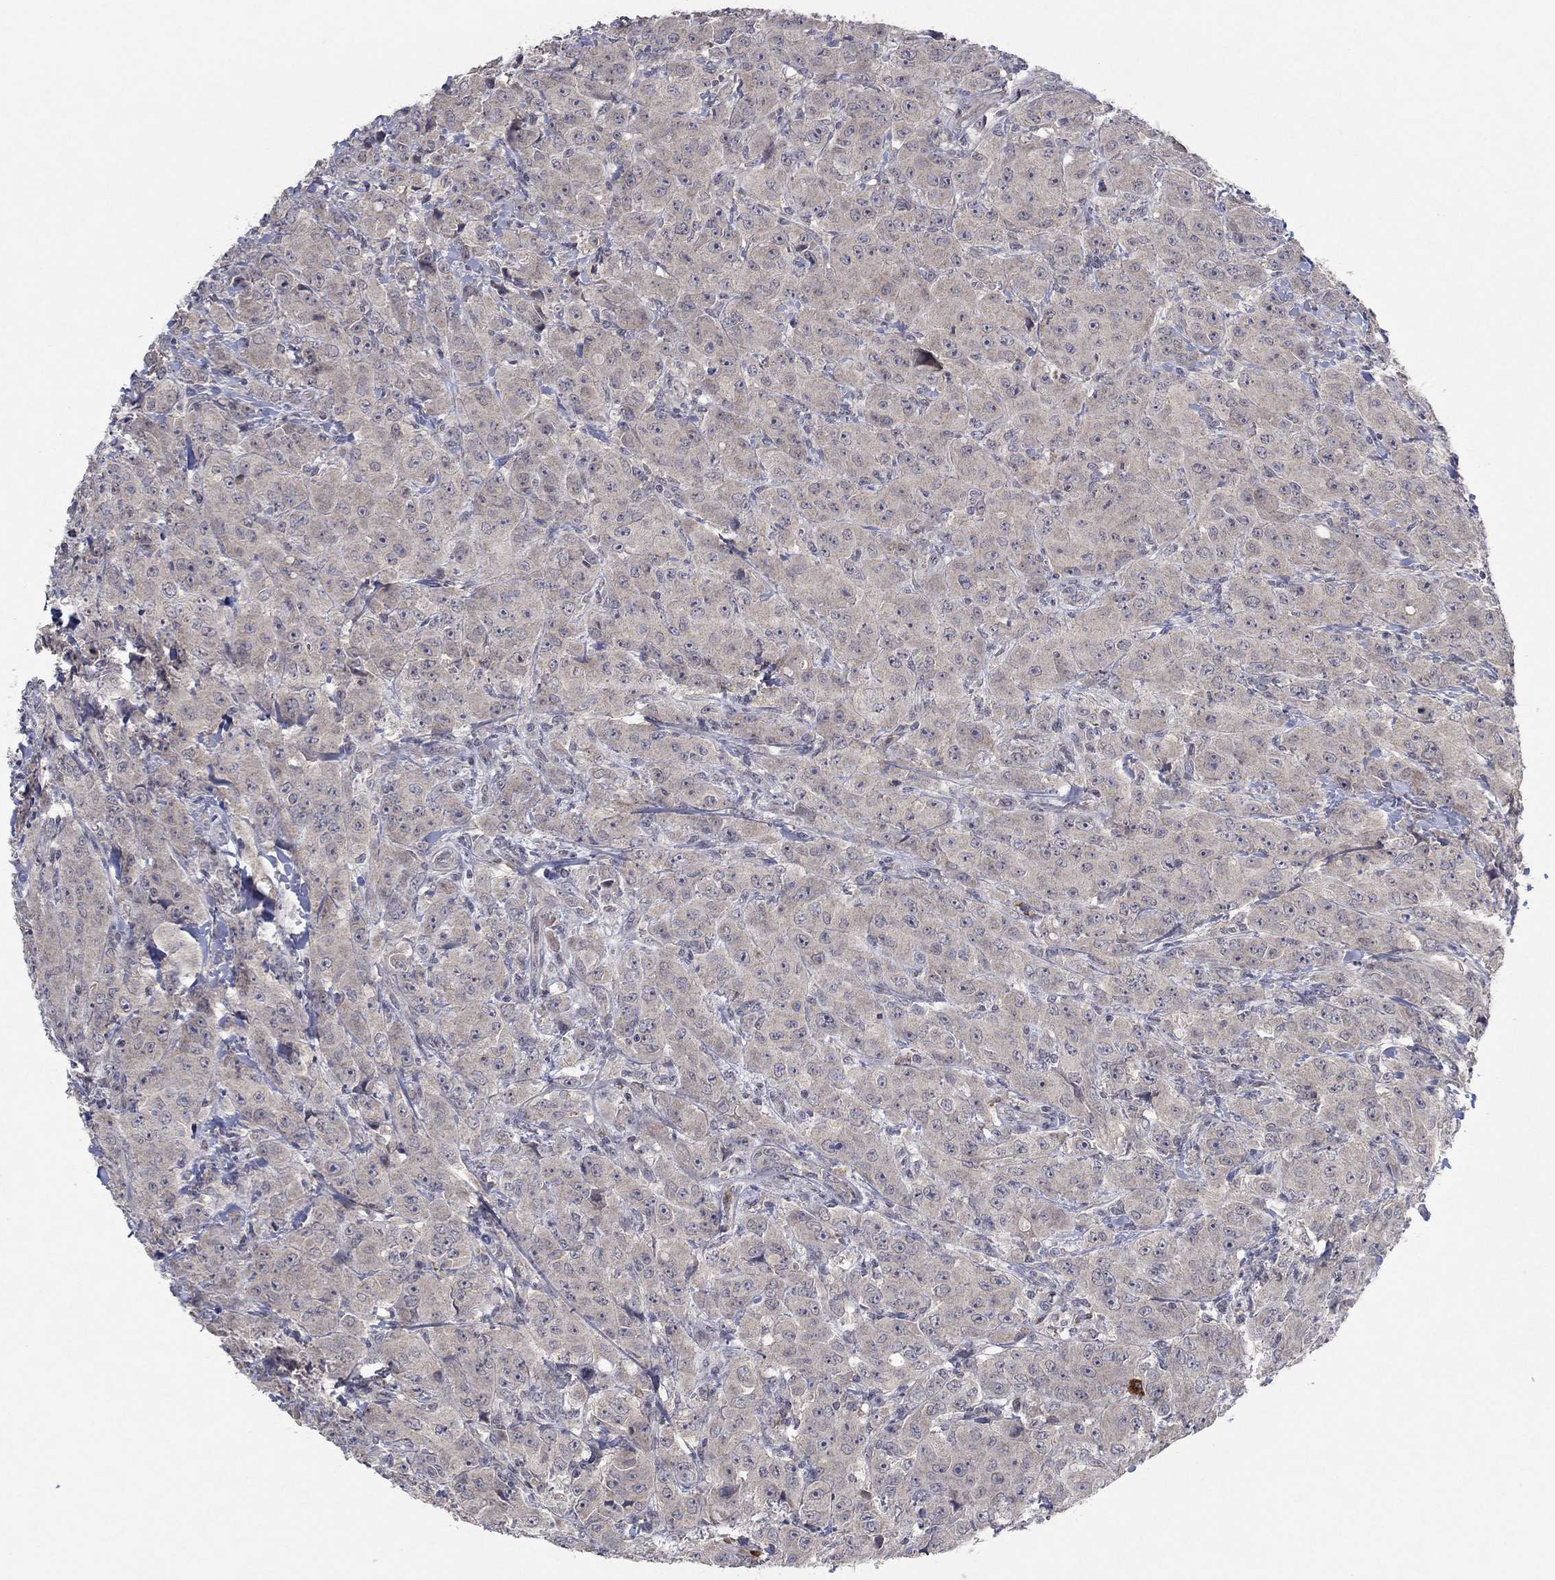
{"staining": {"intensity": "negative", "quantity": "none", "location": "none"}, "tissue": "breast cancer", "cell_type": "Tumor cells", "image_type": "cancer", "snomed": [{"axis": "morphology", "description": "Duct carcinoma"}, {"axis": "topography", "description": "Breast"}], "caption": "A high-resolution histopathology image shows immunohistochemistry staining of breast cancer (infiltrating ductal carcinoma), which demonstrates no significant expression in tumor cells.", "gene": "IL4", "patient": {"sex": "female", "age": 43}}